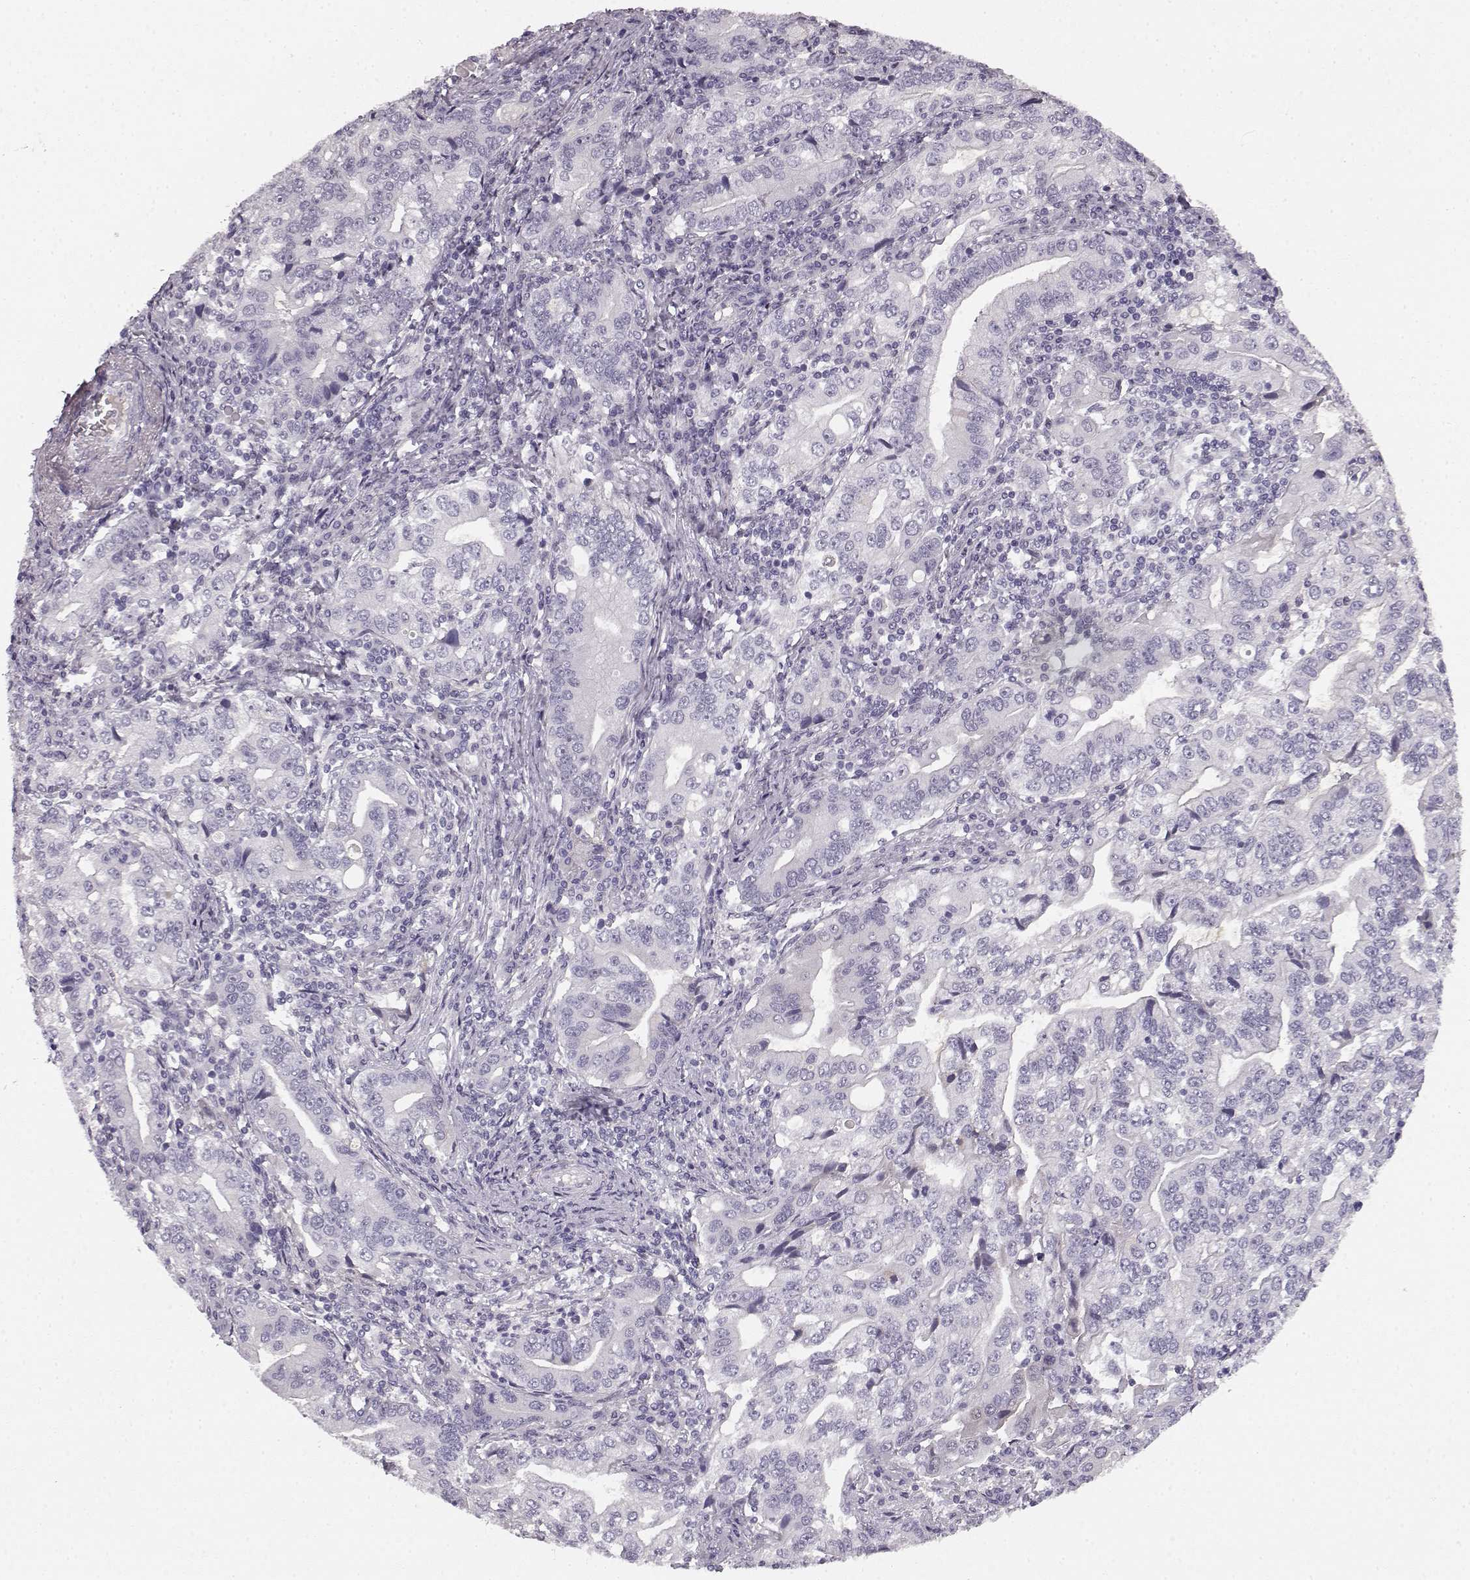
{"staining": {"intensity": "negative", "quantity": "none", "location": "none"}, "tissue": "stomach cancer", "cell_type": "Tumor cells", "image_type": "cancer", "snomed": [{"axis": "morphology", "description": "Adenocarcinoma, NOS"}, {"axis": "topography", "description": "Stomach, lower"}], "caption": "Protein analysis of stomach cancer (adenocarcinoma) demonstrates no significant expression in tumor cells. Nuclei are stained in blue.", "gene": "KIAA0319", "patient": {"sex": "female", "age": 72}}